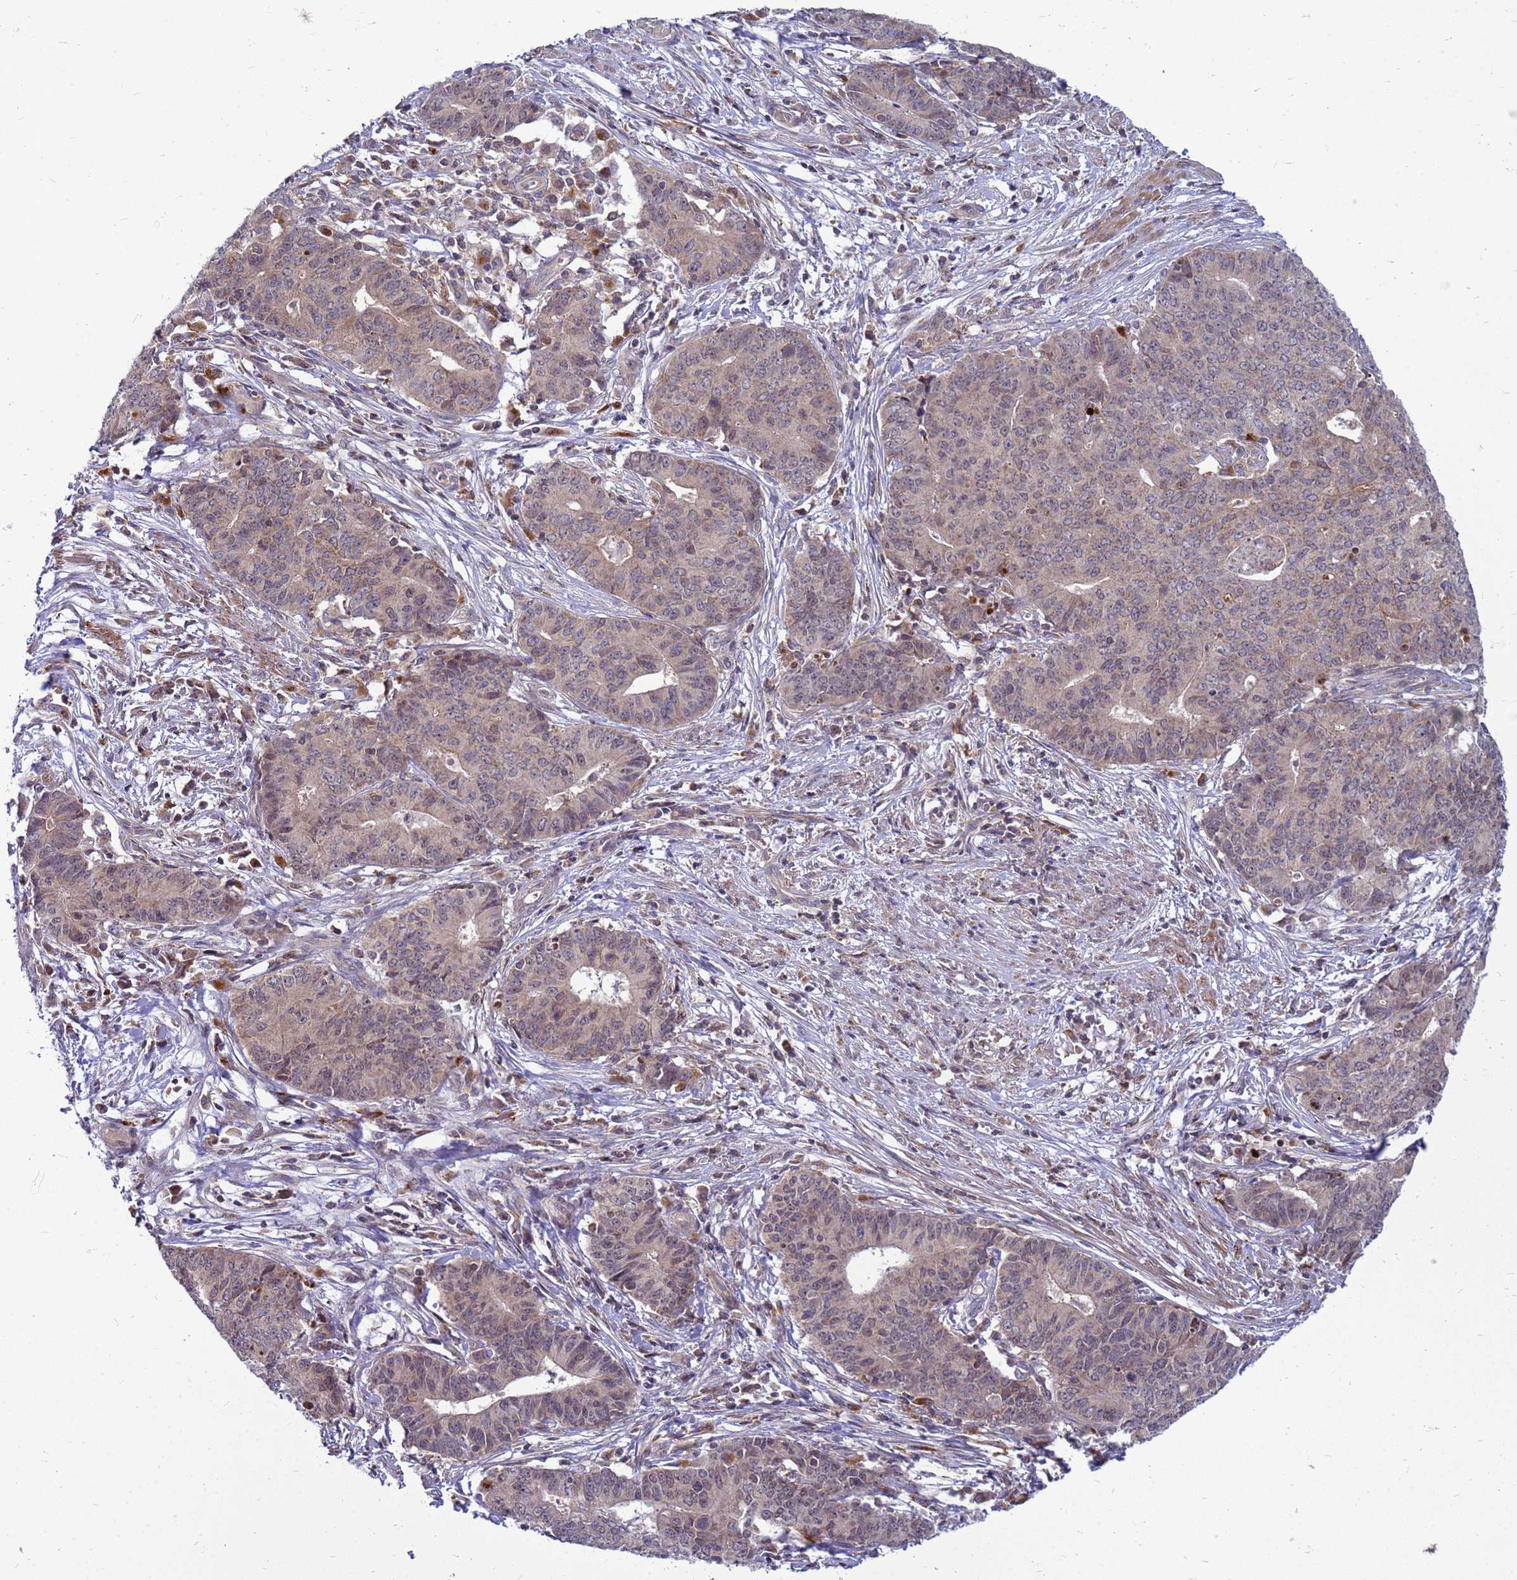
{"staining": {"intensity": "weak", "quantity": ">75%", "location": "cytoplasmic/membranous"}, "tissue": "endometrial cancer", "cell_type": "Tumor cells", "image_type": "cancer", "snomed": [{"axis": "morphology", "description": "Adenocarcinoma, NOS"}, {"axis": "topography", "description": "Endometrium"}], "caption": "Adenocarcinoma (endometrial) stained for a protein reveals weak cytoplasmic/membranous positivity in tumor cells. (brown staining indicates protein expression, while blue staining denotes nuclei).", "gene": "C12orf43", "patient": {"sex": "female", "age": 59}}